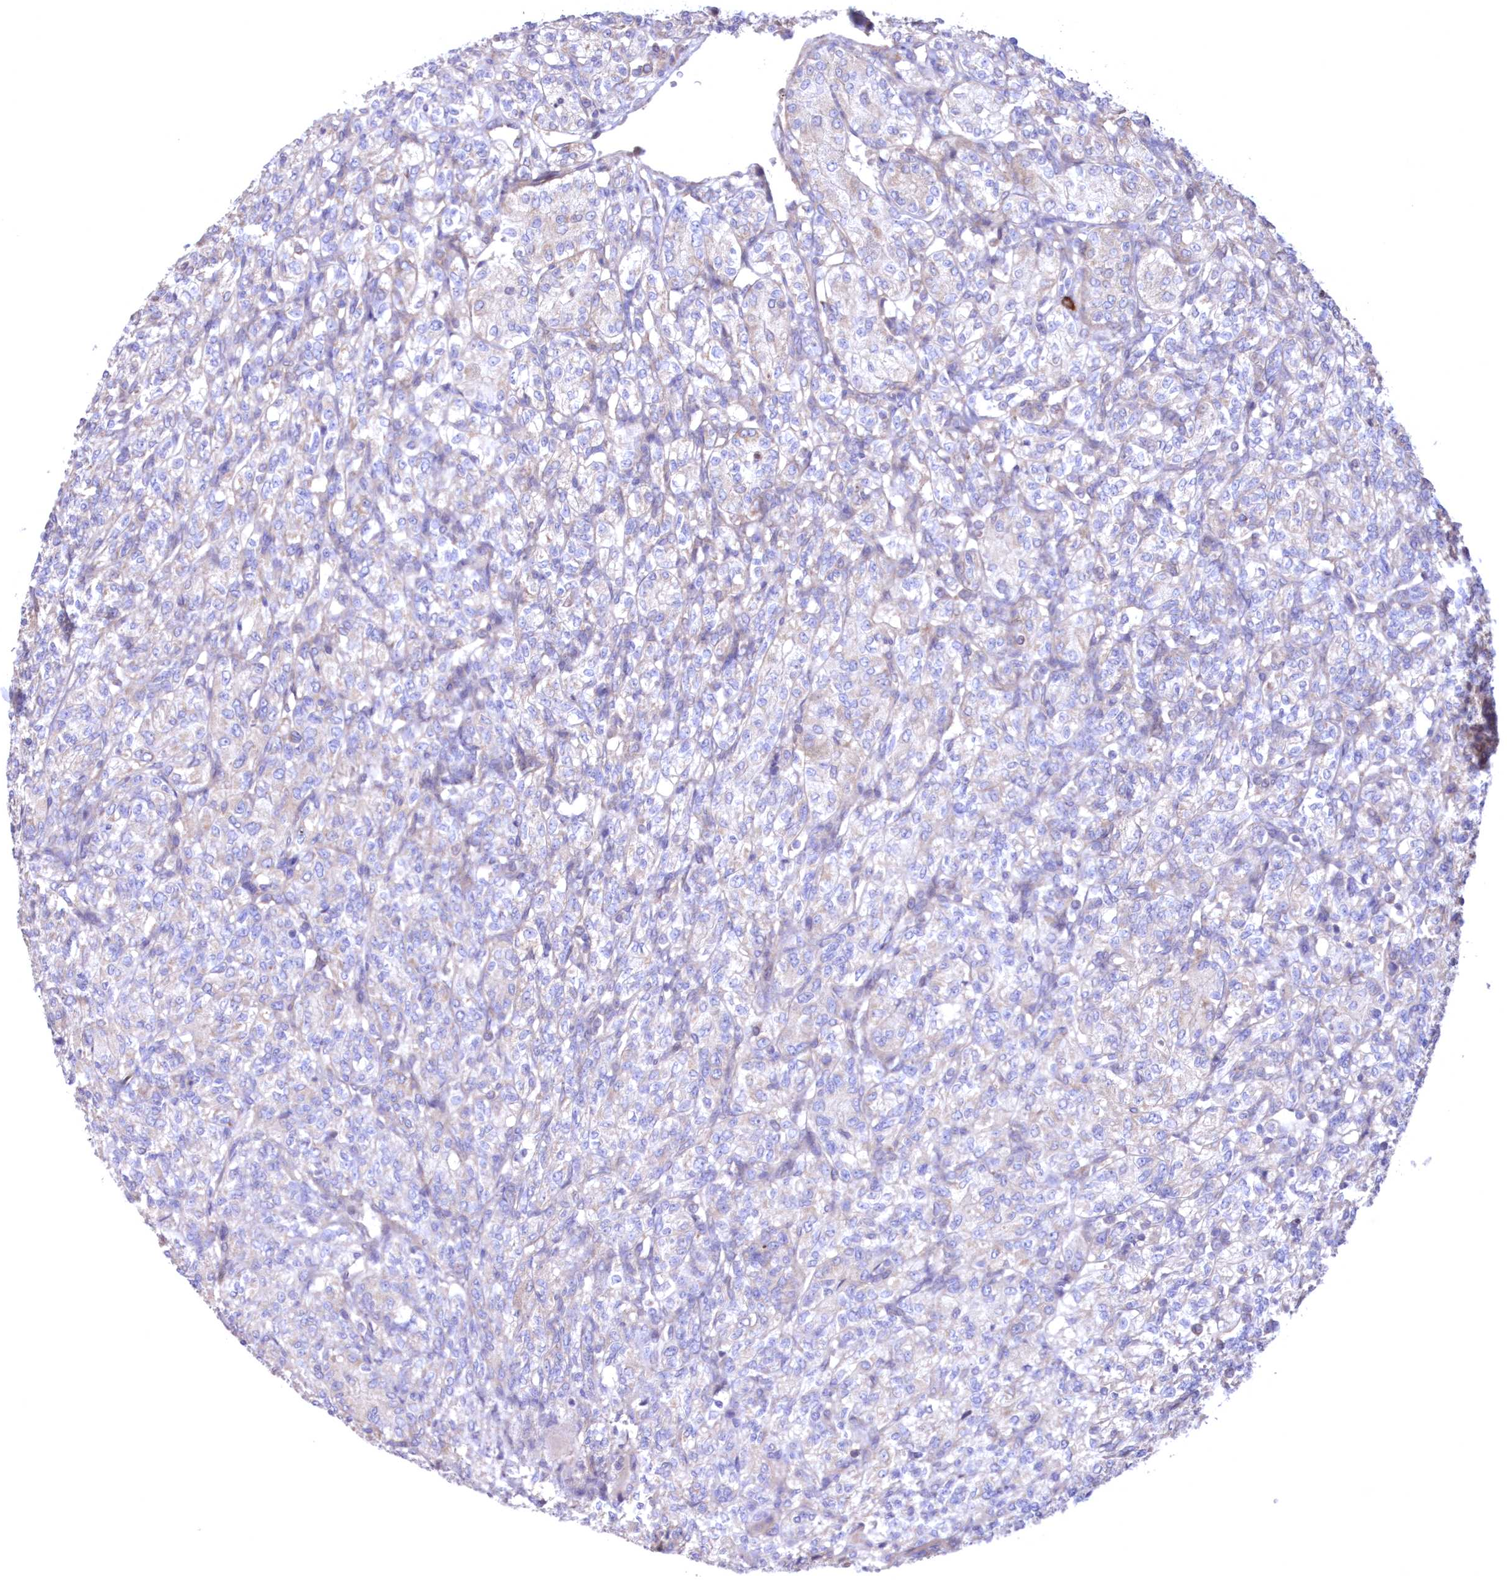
{"staining": {"intensity": "weak", "quantity": "25%-75%", "location": "cytoplasmic/membranous"}, "tissue": "renal cancer", "cell_type": "Tumor cells", "image_type": "cancer", "snomed": [{"axis": "morphology", "description": "Adenocarcinoma, NOS"}, {"axis": "topography", "description": "Kidney"}], "caption": "Immunohistochemistry of renal cancer (adenocarcinoma) reveals low levels of weak cytoplasmic/membranous staining in about 25%-75% of tumor cells.", "gene": "MTRF1L", "patient": {"sex": "male", "age": 77}}